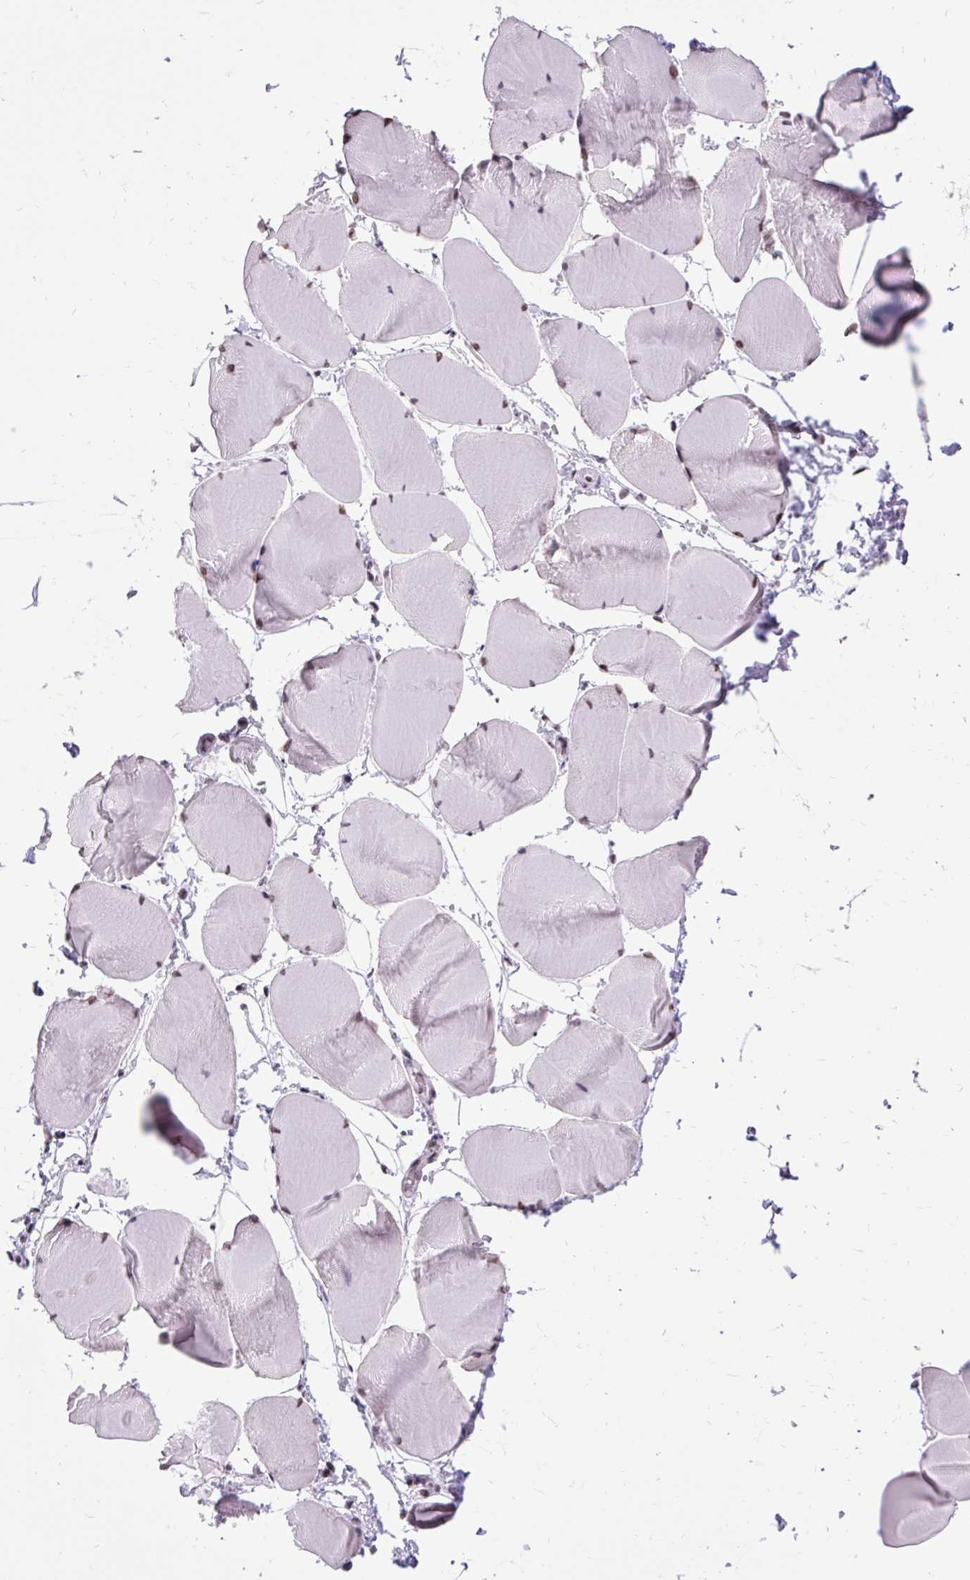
{"staining": {"intensity": "moderate", "quantity": "25%-75%", "location": "nuclear"}, "tissue": "skeletal muscle", "cell_type": "Myocytes", "image_type": "normal", "snomed": [{"axis": "morphology", "description": "Normal tissue, NOS"}, {"axis": "topography", "description": "Skeletal muscle"}], "caption": "Immunohistochemistry histopathology image of benign skeletal muscle: human skeletal muscle stained using immunohistochemistry (IHC) reveals medium levels of moderate protein expression localized specifically in the nuclear of myocytes, appearing as a nuclear brown color.", "gene": "ZNF672", "patient": {"sex": "male", "age": 25}}